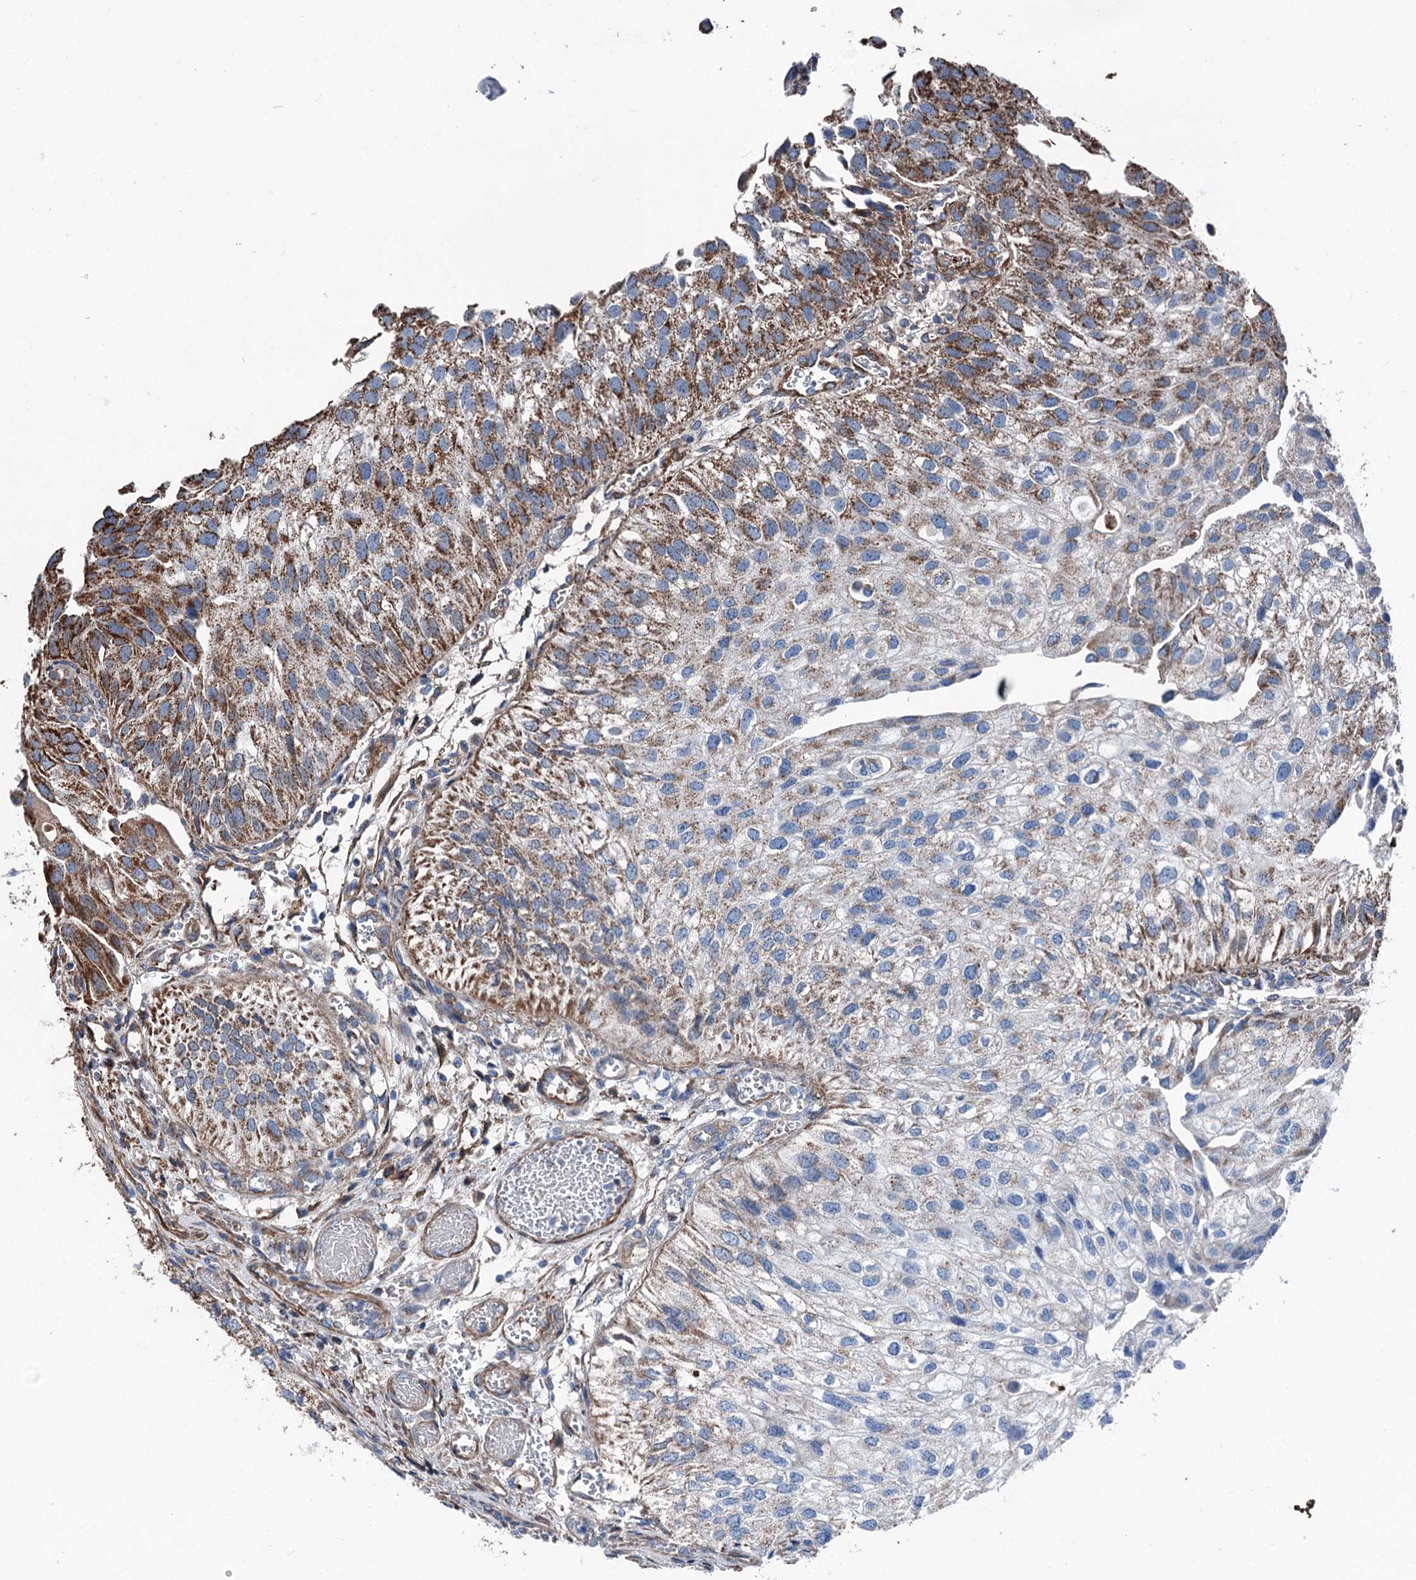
{"staining": {"intensity": "moderate", "quantity": "25%-75%", "location": "cytoplasmic/membranous"}, "tissue": "urothelial cancer", "cell_type": "Tumor cells", "image_type": "cancer", "snomed": [{"axis": "morphology", "description": "Urothelial carcinoma, Low grade"}, {"axis": "topography", "description": "Urinary bladder"}], "caption": "Immunohistochemistry (IHC) micrograph of neoplastic tissue: urothelial carcinoma (low-grade) stained using immunohistochemistry demonstrates medium levels of moderate protein expression localized specifically in the cytoplasmic/membranous of tumor cells, appearing as a cytoplasmic/membranous brown color.", "gene": "DDIAS", "patient": {"sex": "female", "age": 89}}